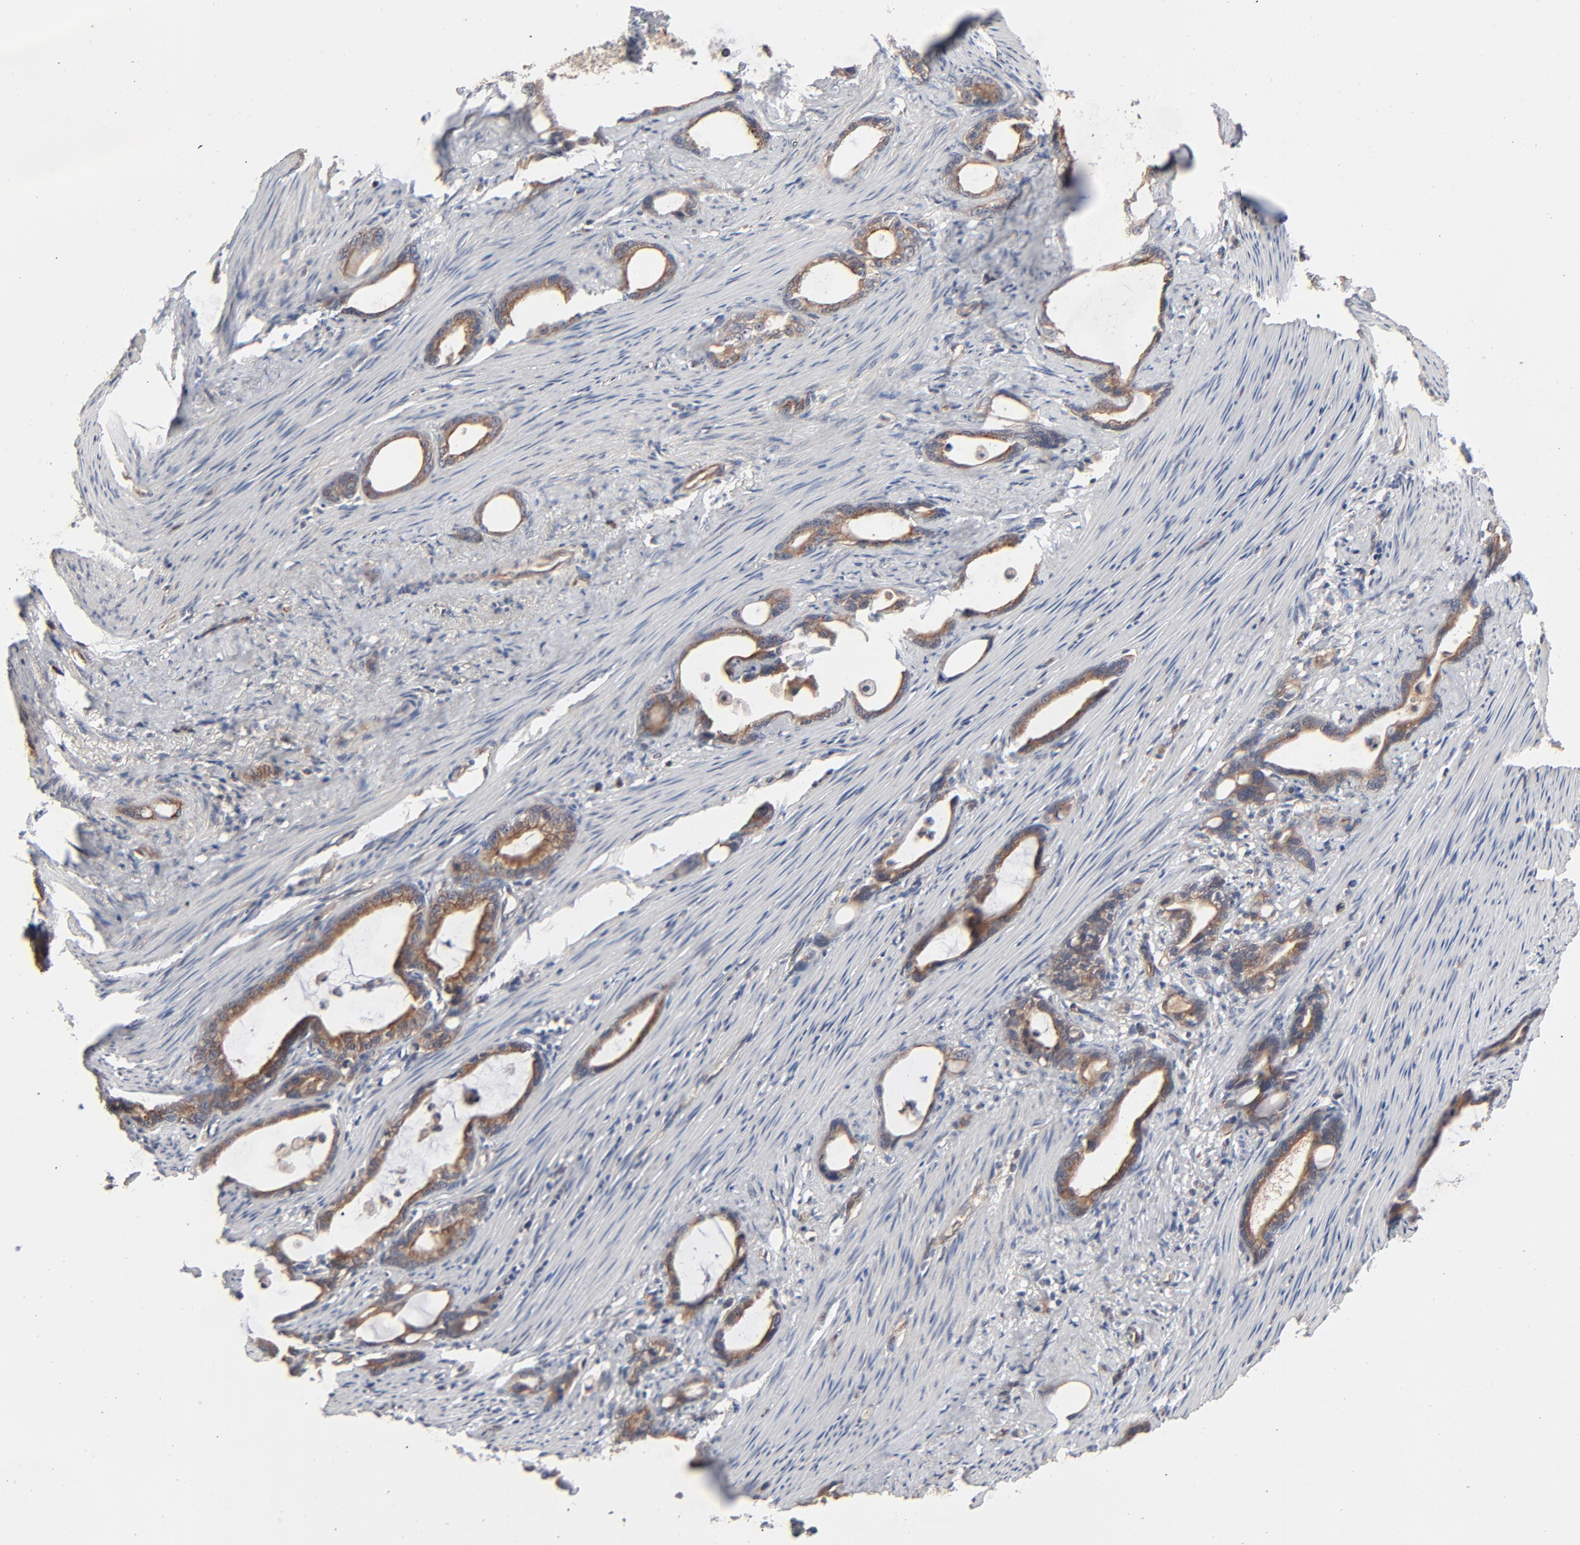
{"staining": {"intensity": "moderate", "quantity": ">75%", "location": "cytoplasmic/membranous"}, "tissue": "stomach cancer", "cell_type": "Tumor cells", "image_type": "cancer", "snomed": [{"axis": "morphology", "description": "Adenocarcinoma, NOS"}, {"axis": "topography", "description": "Stomach"}], "caption": "Tumor cells demonstrate medium levels of moderate cytoplasmic/membranous staining in about >75% of cells in human stomach cancer.", "gene": "ABLIM3", "patient": {"sex": "female", "age": 75}}